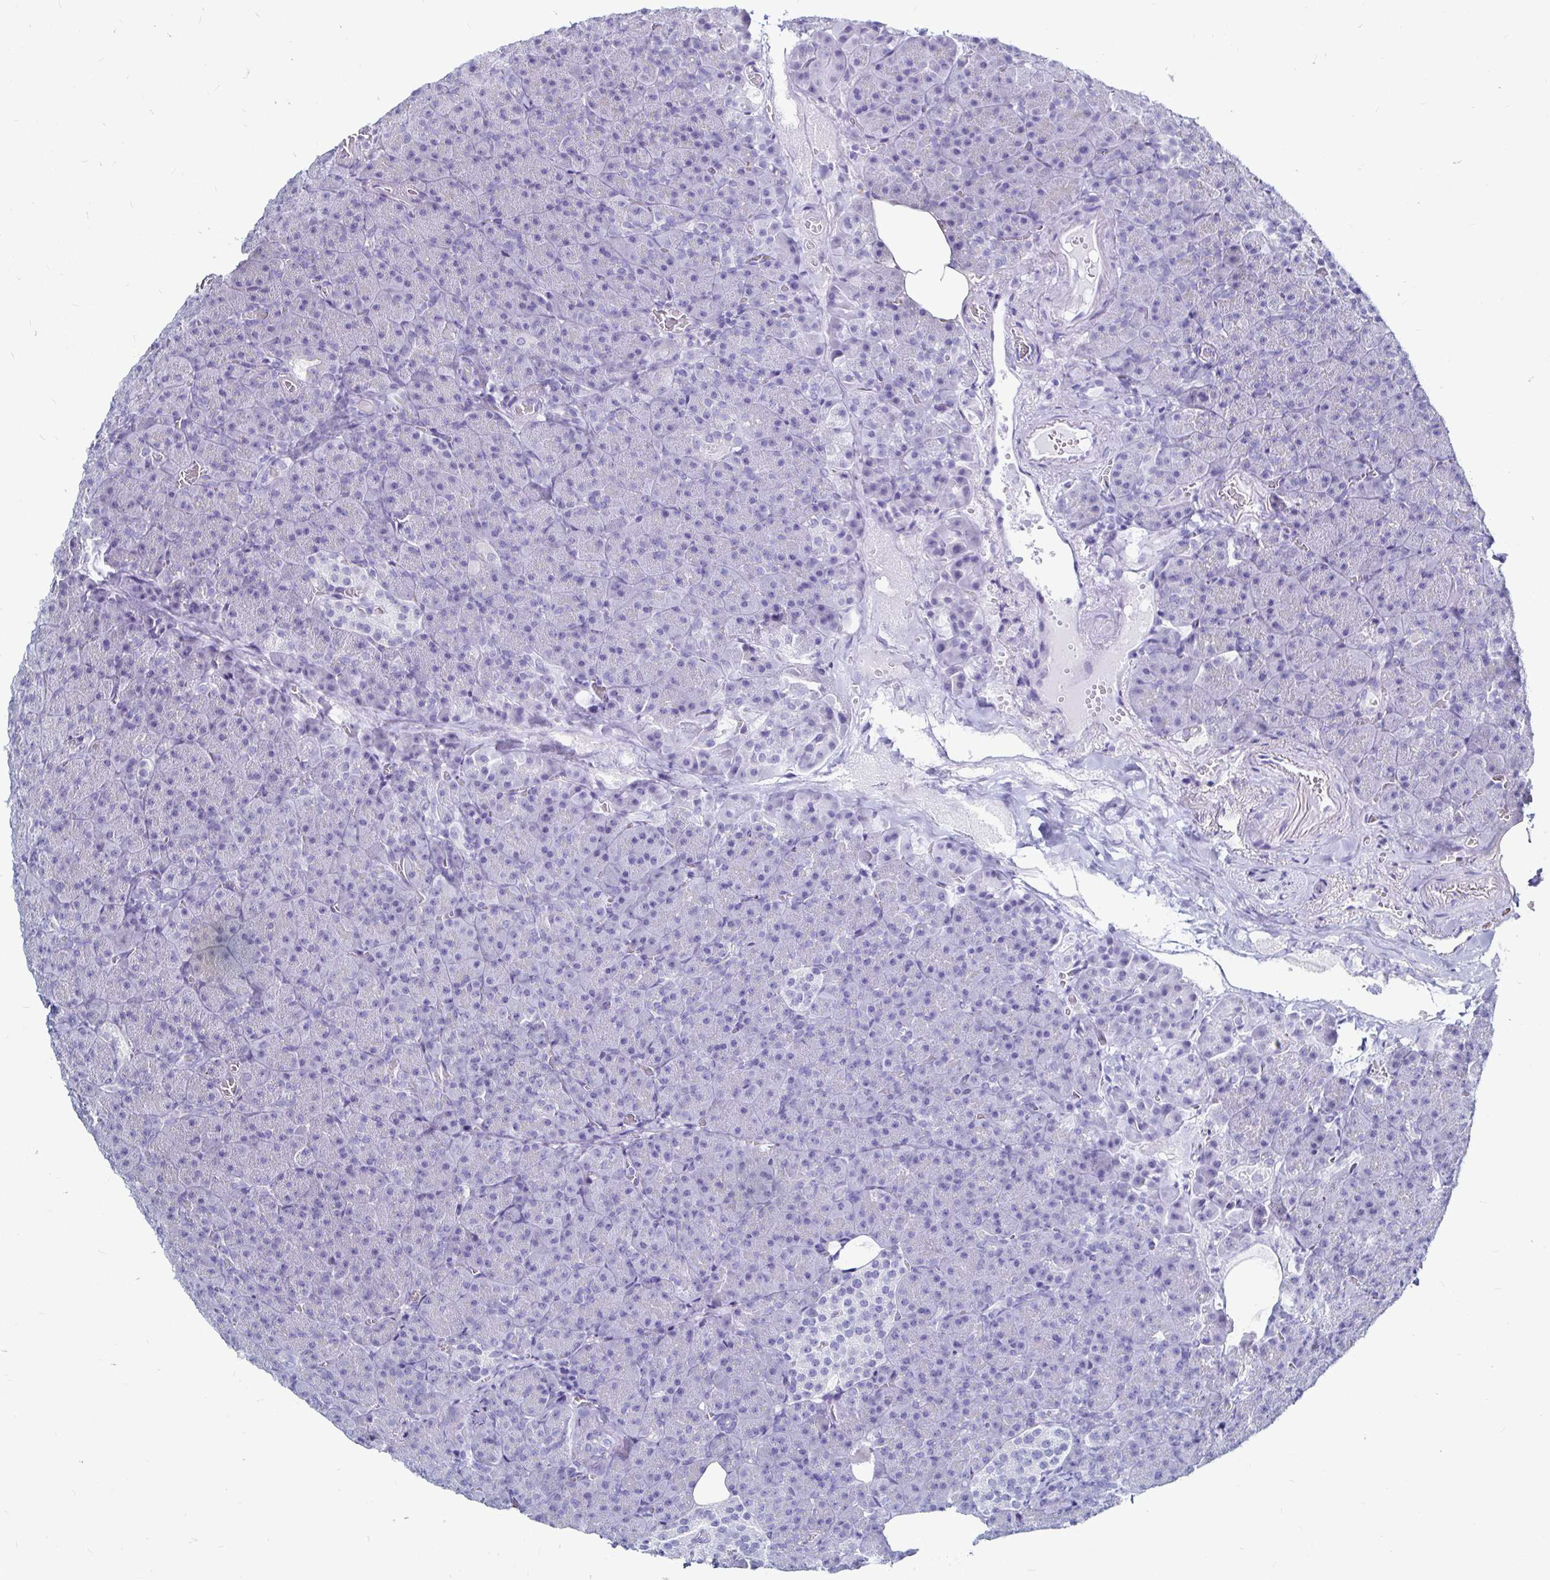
{"staining": {"intensity": "negative", "quantity": "none", "location": "none"}, "tissue": "pancreas", "cell_type": "Exocrine glandular cells", "image_type": "normal", "snomed": [{"axis": "morphology", "description": "Normal tissue, NOS"}, {"axis": "topography", "description": "Pancreas"}], "caption": "This is an IHC image of benign pancreas. There is no positivity in exocrine glandular cells.", "gene": "LUZP4", "patient": {"sex": "female", "age": 74}}